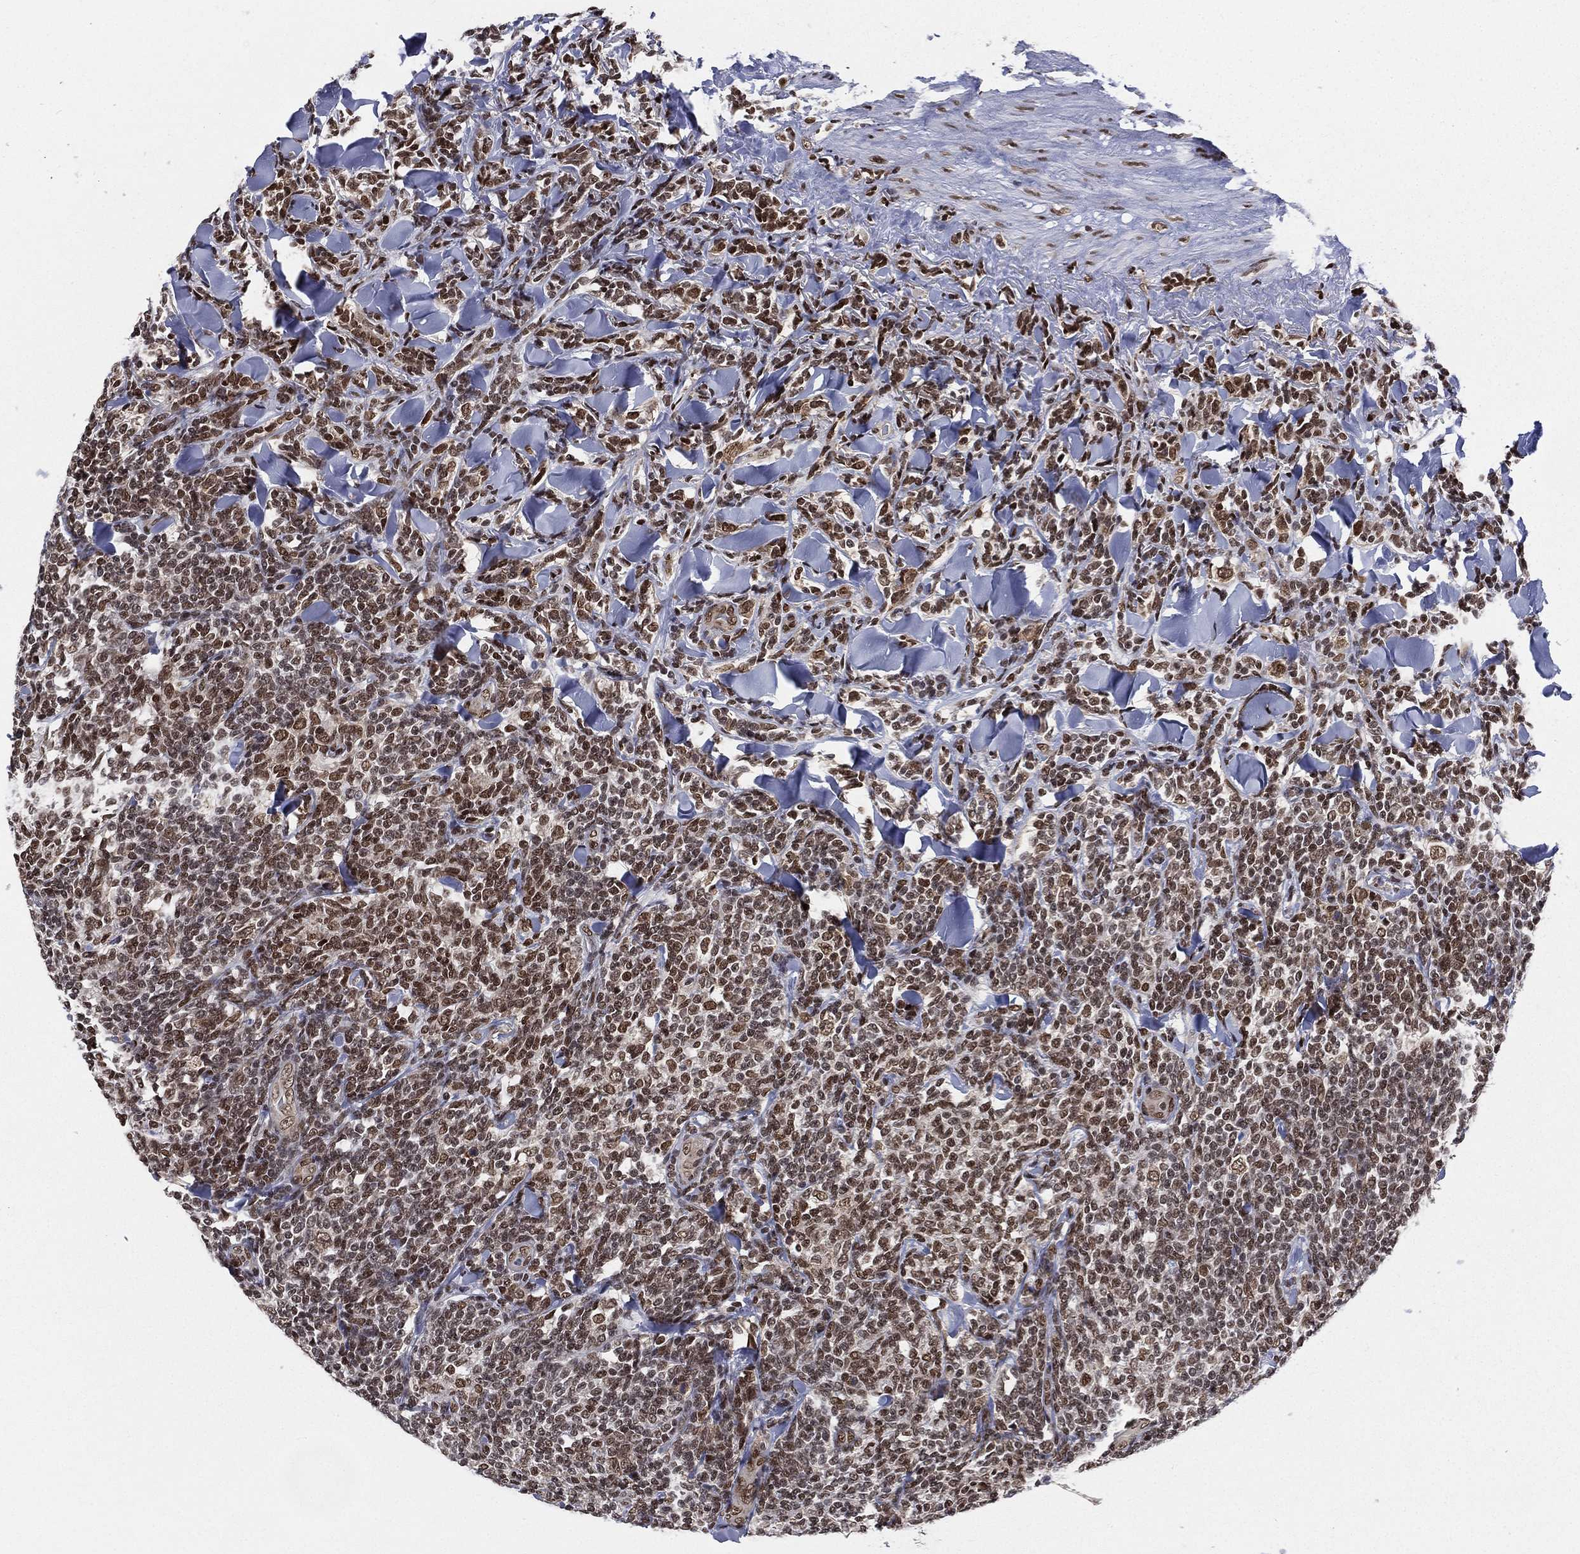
{"staining": {"intensity": "moderate", "quantity": ">75%", "location": "nuclear"}, "tissue": "lymphoma", "cell_type": "Tumor cells", "image_type": "cancer", "snomed": [{"axis": "morphology", "description": "Malignant lymphoma, non-Hodgkin's type, Low grade"}, {"axis": "topography", "description": "Lymph node"}], "caption": "Lymphoma was stained to show a protein in brown. There is medium levels of moderate nuclear positivity in about >75% of tumor cells.", "gene": "FUBP3", "patient": {"sex": "female", "age": 56}}